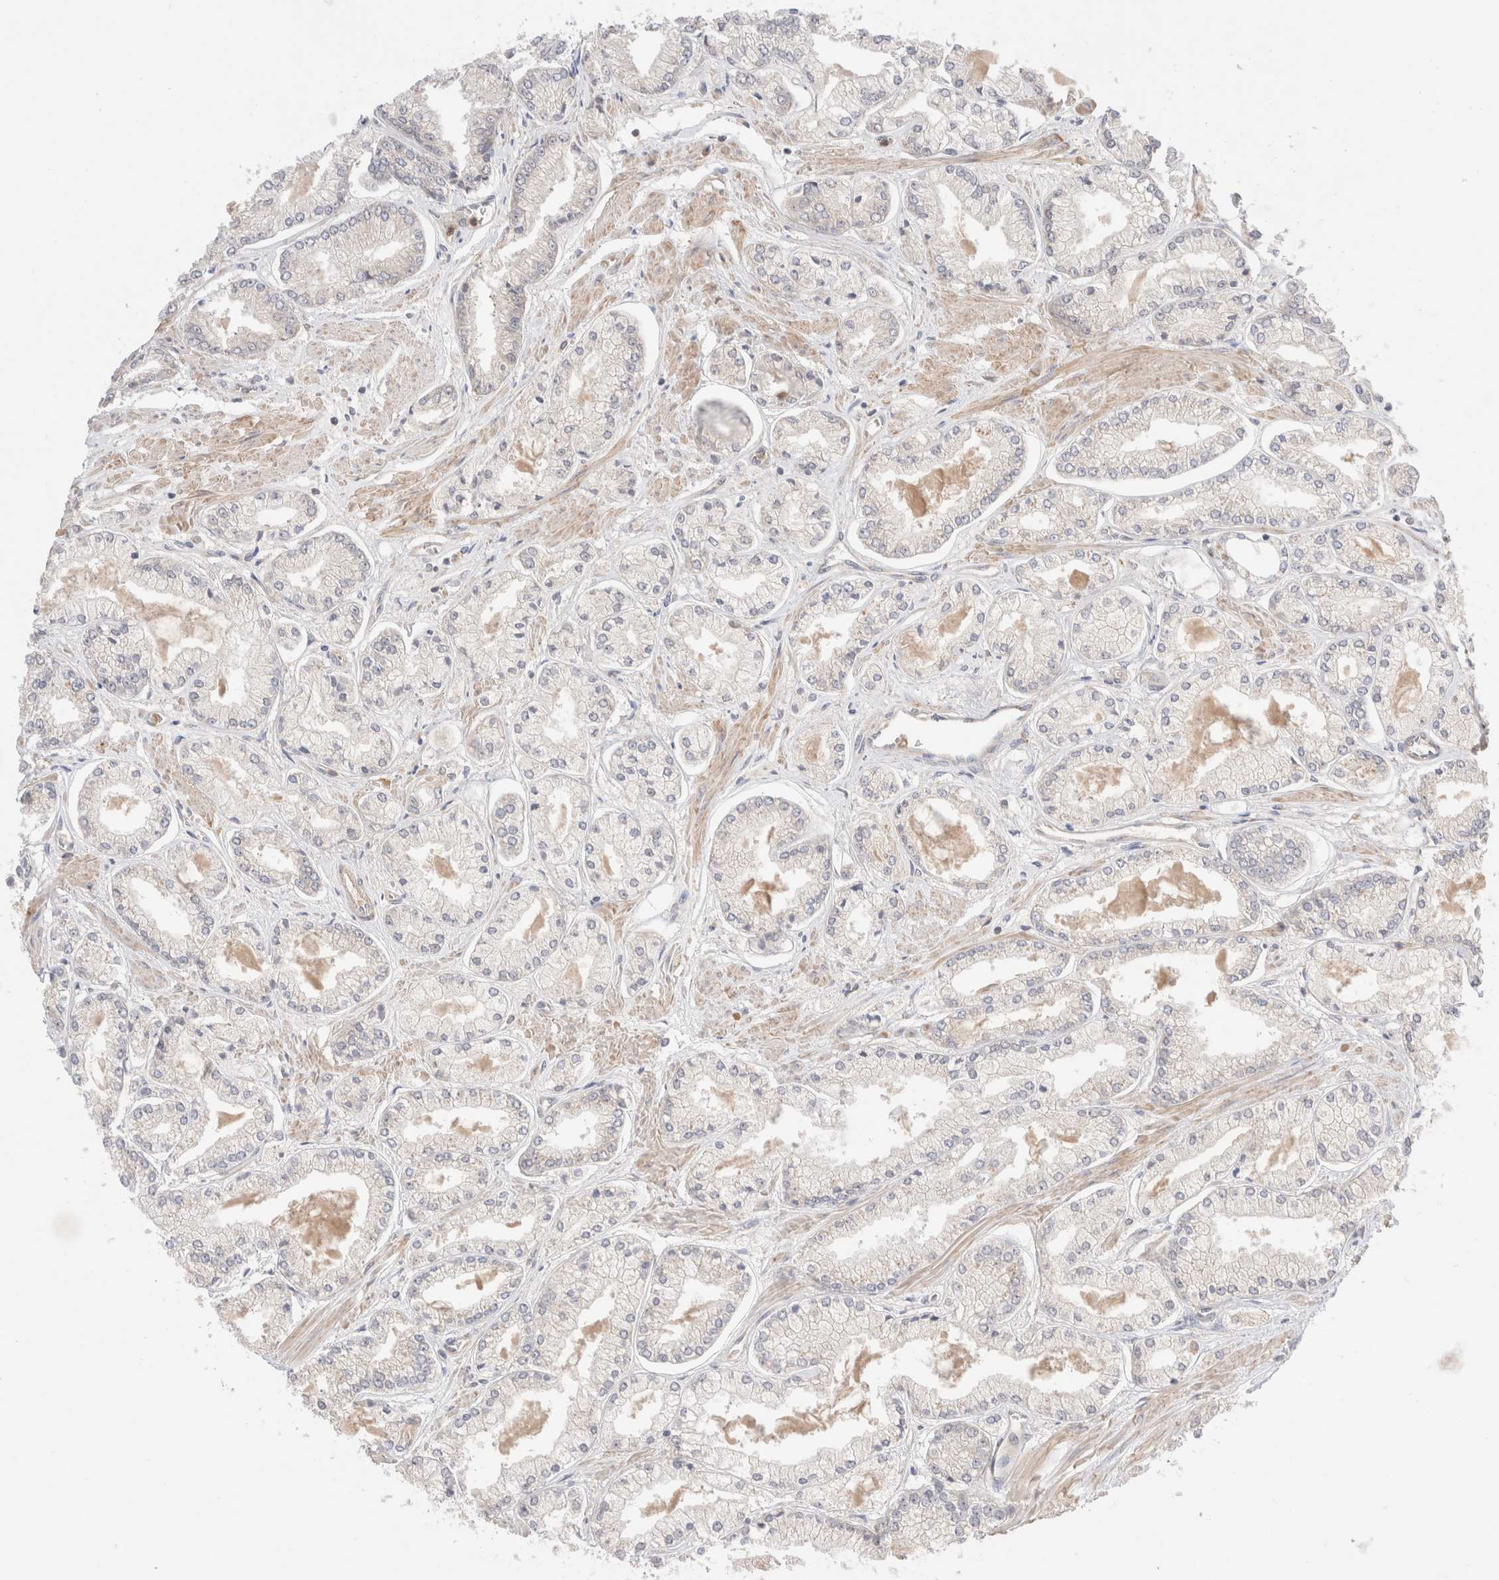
{"staining": {"intensity": "negative", "quantity": "none", "location": "none"}, "tissue": "prostate cancer", "cell_type": "Tumor cells", "image_type": "cancer", "snomed": [{"axis": "morphology", "description": "Adenocarcinoma, Low grade"}, {"axis": "topography", "description": "Prostate"}], "caption": "Immunohistochemistry of prostate cancer (adenocarcinoma (low-grade)) displays no staining in tumor cells.", "gene": "CARNMT1", "patient": {"sex": "male", "age": 52}}